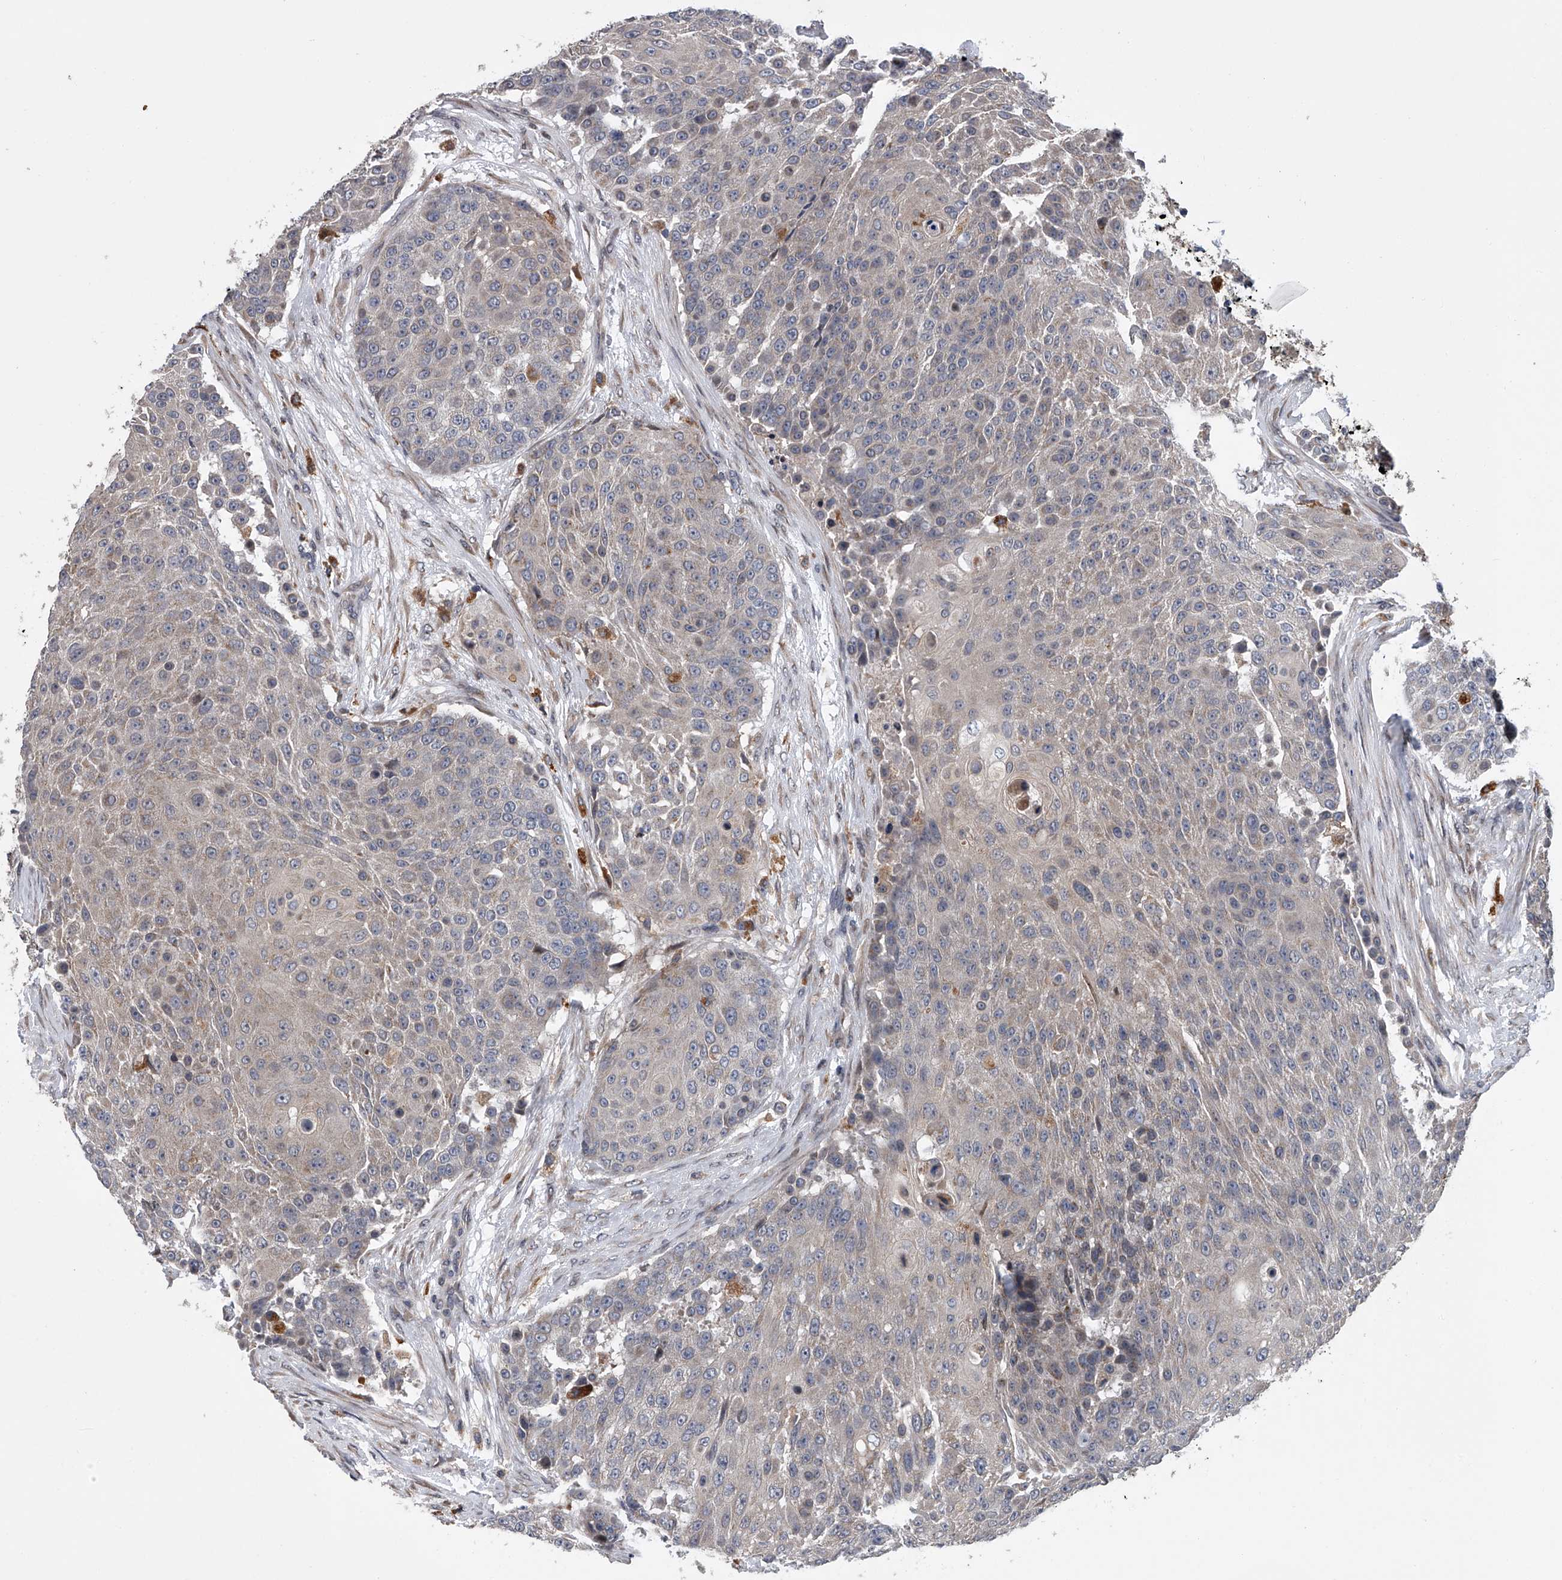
{"staining": {"intensity": "weak", "quantity": "<25%", "location": "cytoplasmic/membranous"}, "tissue": "urothelial cancer", "cell_type": "Tumor cells", "image_type": "cancer", "snomed": [{"axis": "morphology", "description": "Urothelial carcinoma, High grade"}, {"axis": "topography", "description": "Urinary bladder"}], "caption": "This is an immunohistochemistry (IHC) micrograph of human urothelial cancer. There is no staining in tumor cells.", "gene": "TRIM8", "patient": {"sex": "female", "age": 63}}